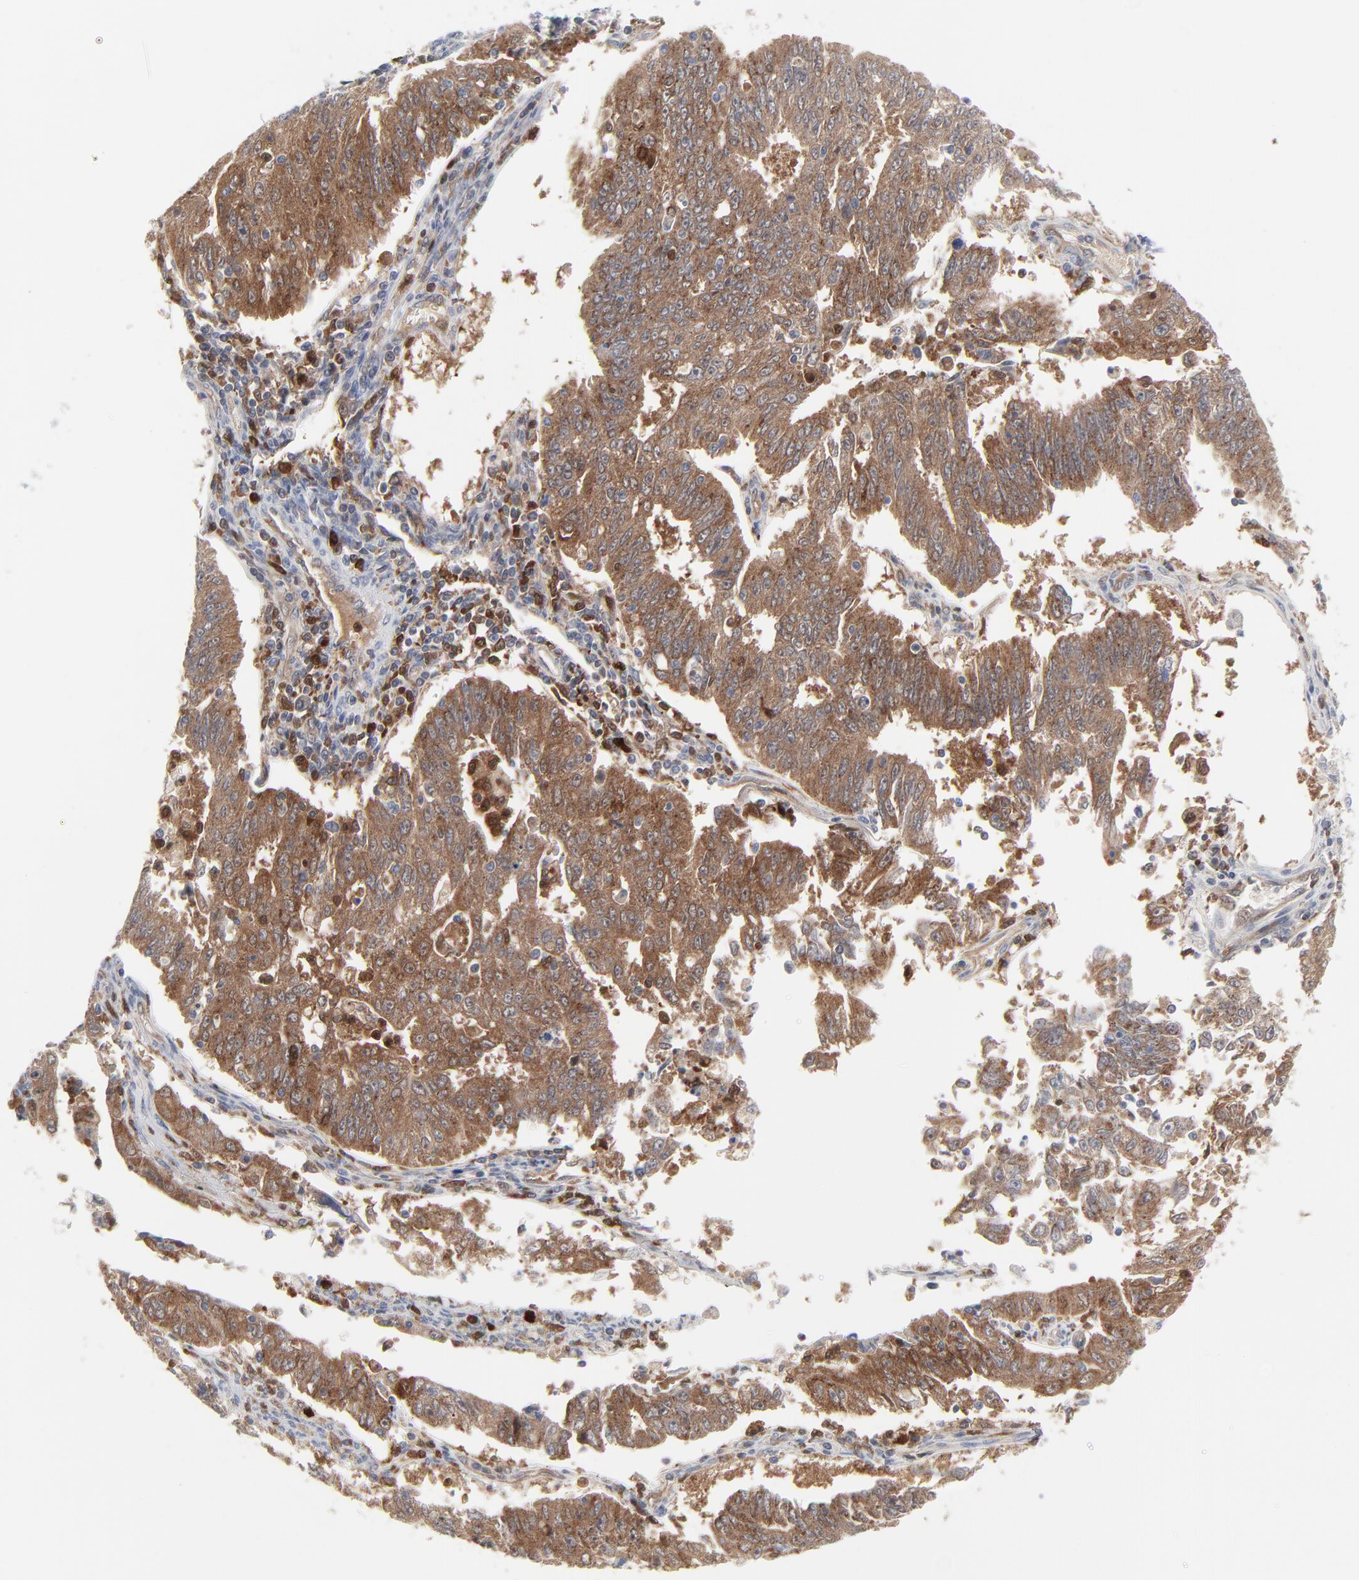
{"staining": {"intensity": "moderate", "quantity": ">75%", "location": "cytoplasmic/membranous"}, "tissue": "endometrial cancer", "cell_type": "Tumor cells", "image_type": "cancer", "snomed": [{"axis": "morphology", "description": "Adenocarcinoma, NOS"}, {"axis": "topography", "description": "Endometrium"}], "caption": "Endometrial cancer stained for a protein exhibits moderate cytoplasmic/membranous positivity in tumor cells.", "gene": "BID", "patient": {"sex": "female", "age": 42}}